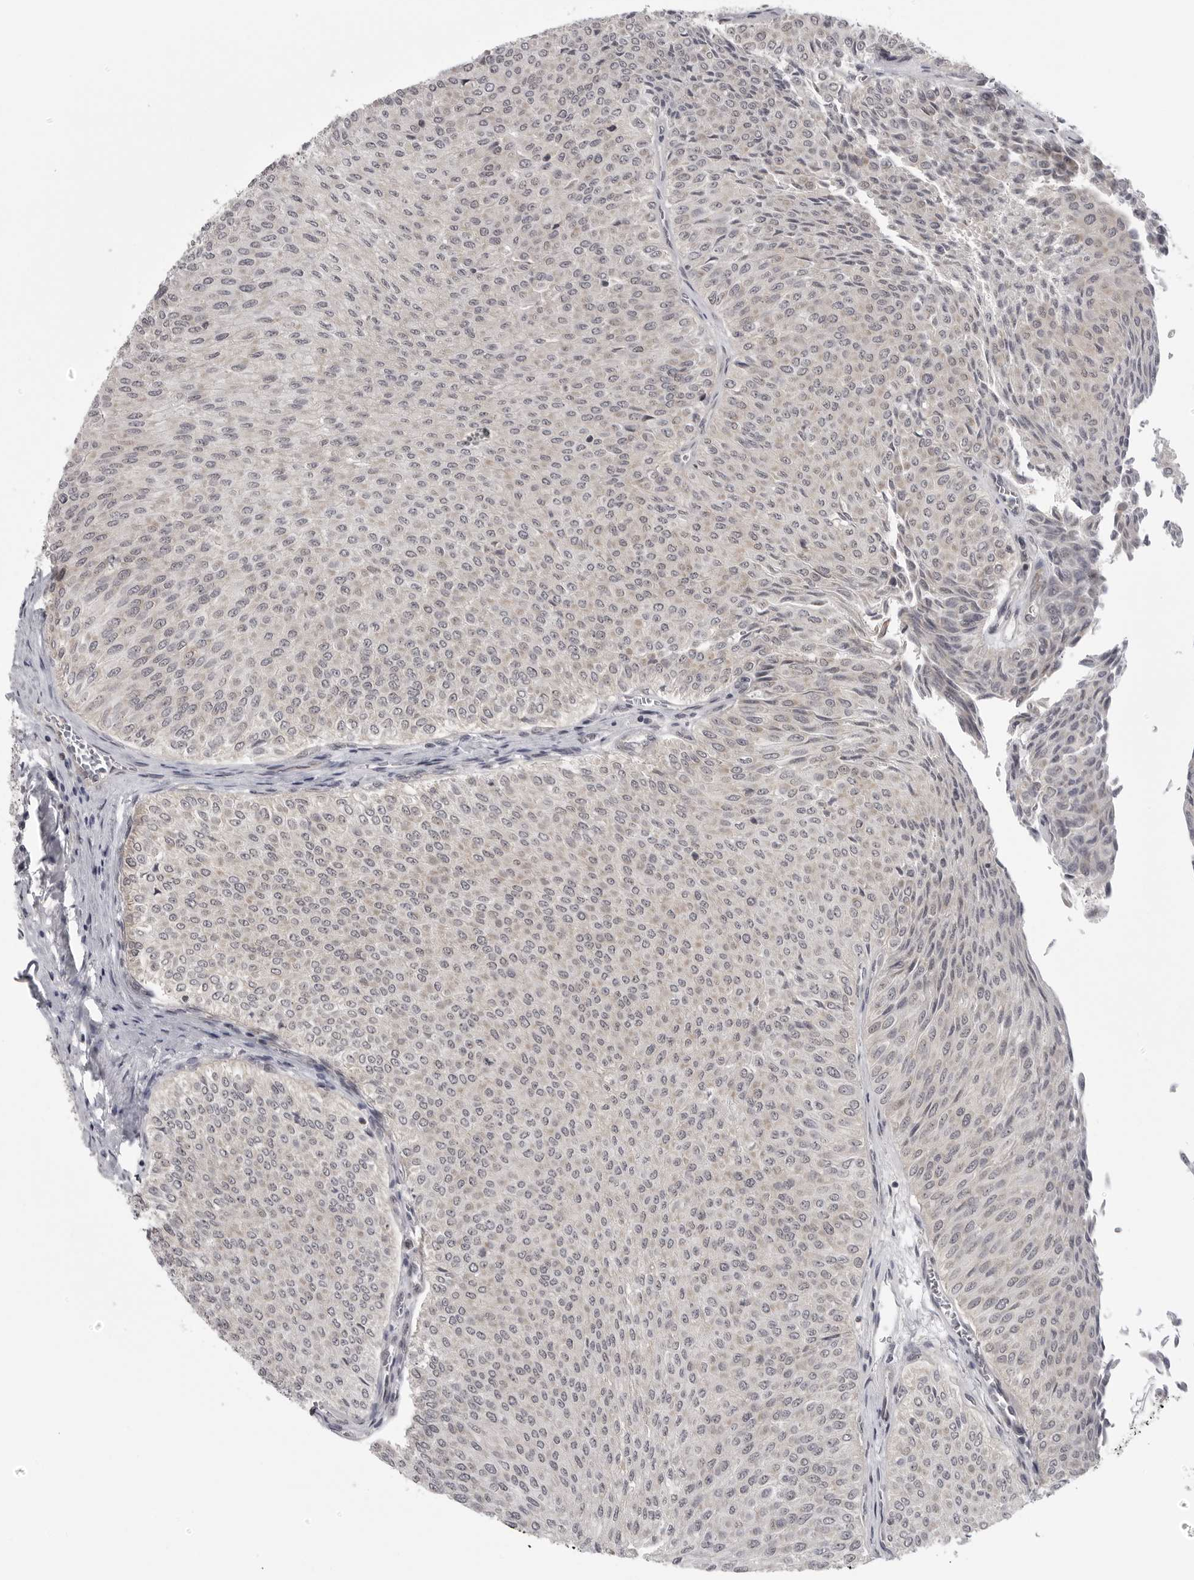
{"staining": {"intensity": "negative", "quantity": "none", "location": "none"}, "tissue": "urothelial cancer", "cell_type": "Tumor cells", "image_type": "cancer", "snomed": [{"axis": "morphology", "description": "Urothelial carcinoma, Low grade"}, {"axis": "topography", "description": "Urinary bladder"}], "caption": "There is no significant expression in tumor cells of low-grade urothelial carcinoma. Nuclei are stained in blue.", "gene": "TUT4", "patient": {"sex": "male", "age": 78}}